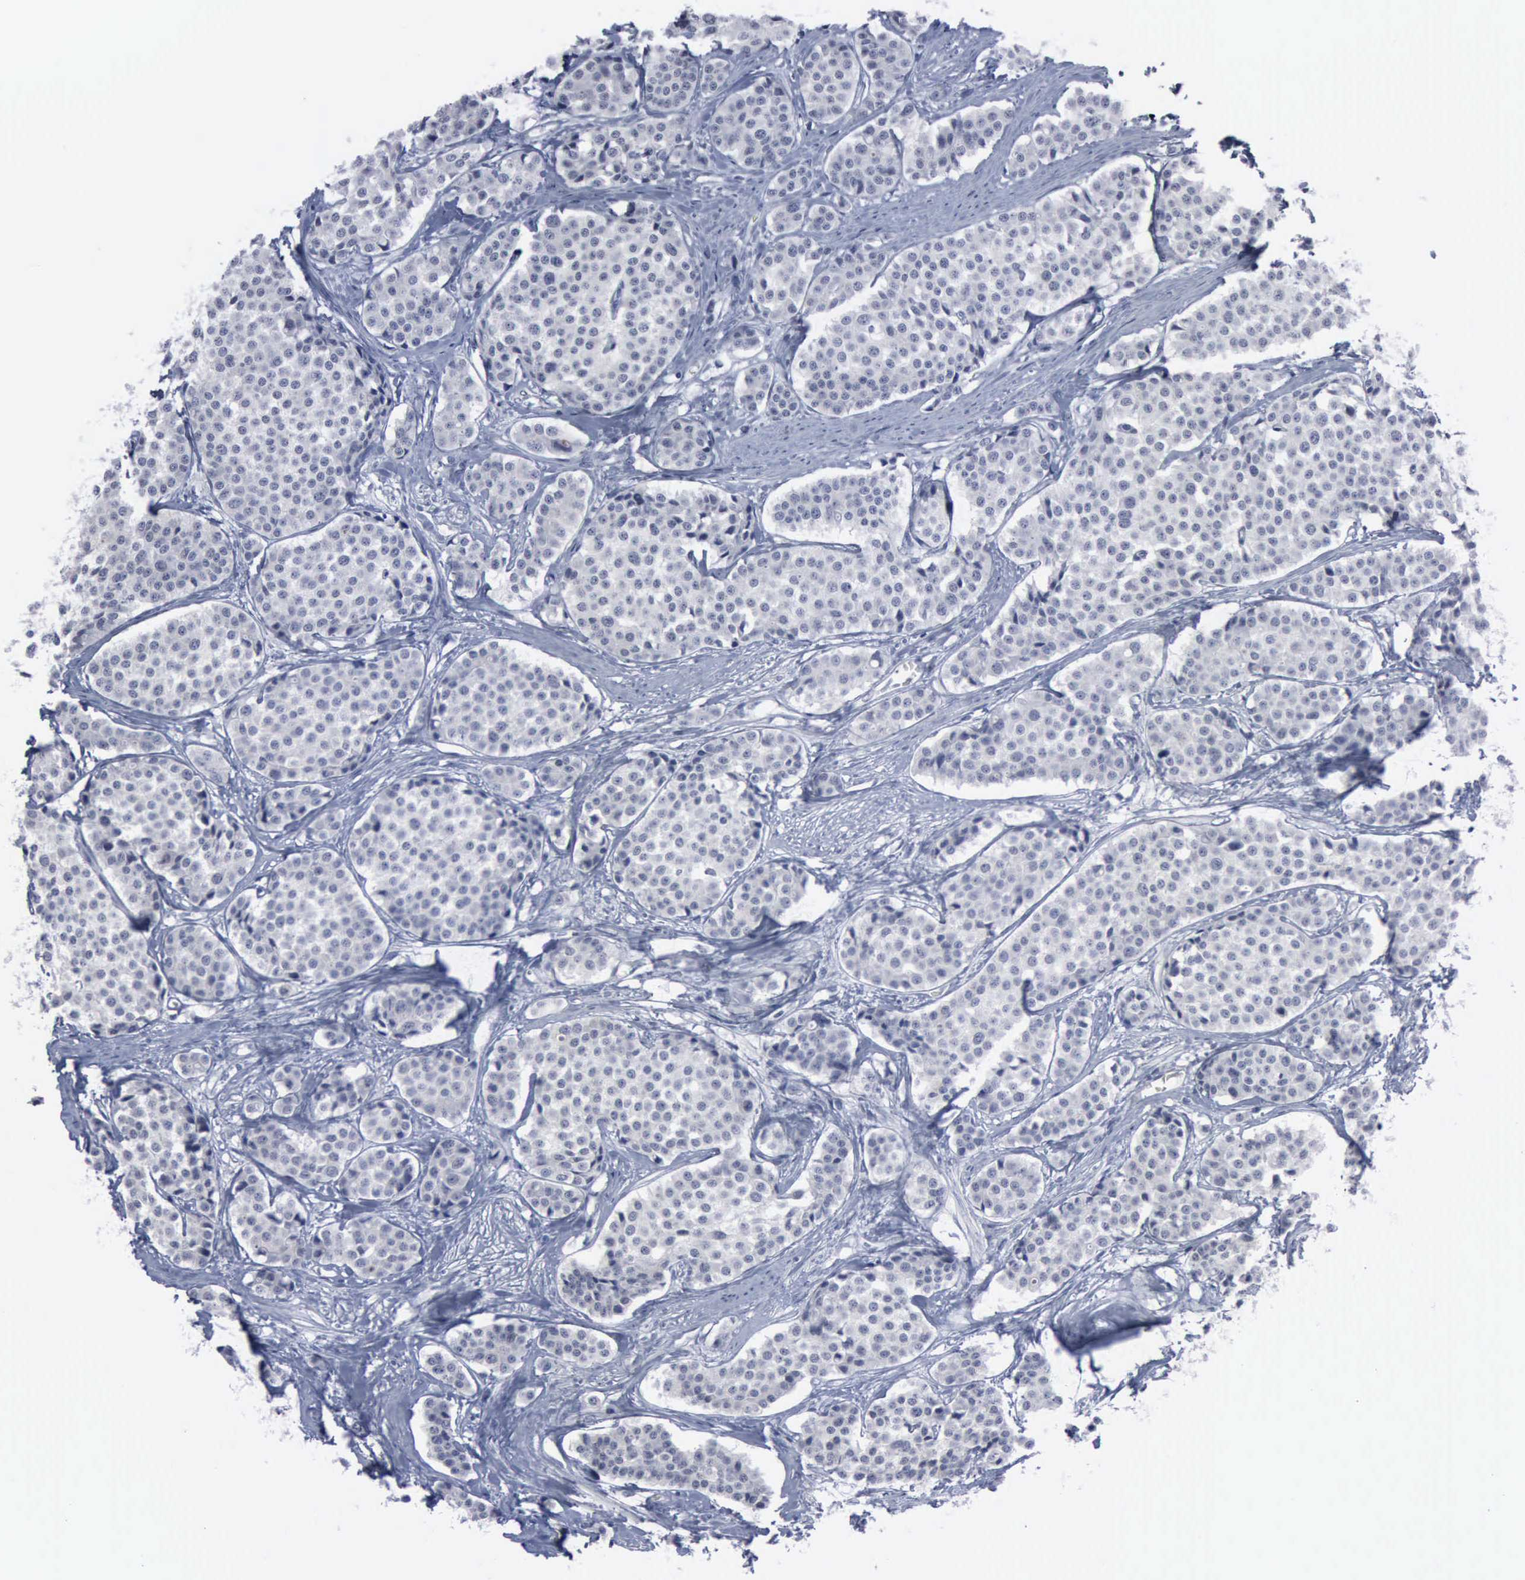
{"staining": {"intensity": "negative", "quantity": "none", "location": "none"}, "tissue": "carcinoid", "cell_type": "Tumor cells", "image_type": "cancer", "snomed": [{"axis": "morphology", "description": "Carcinoid, malignant, NOS"}, {"axis": "topography", "description": "Small intestine"}], "caption": "Immunohistochemistry (IHC) of carcinoid shows no expression in tumor cells.", "gene": "MCM5", "patient": {"sex": "male", "age": 60}}